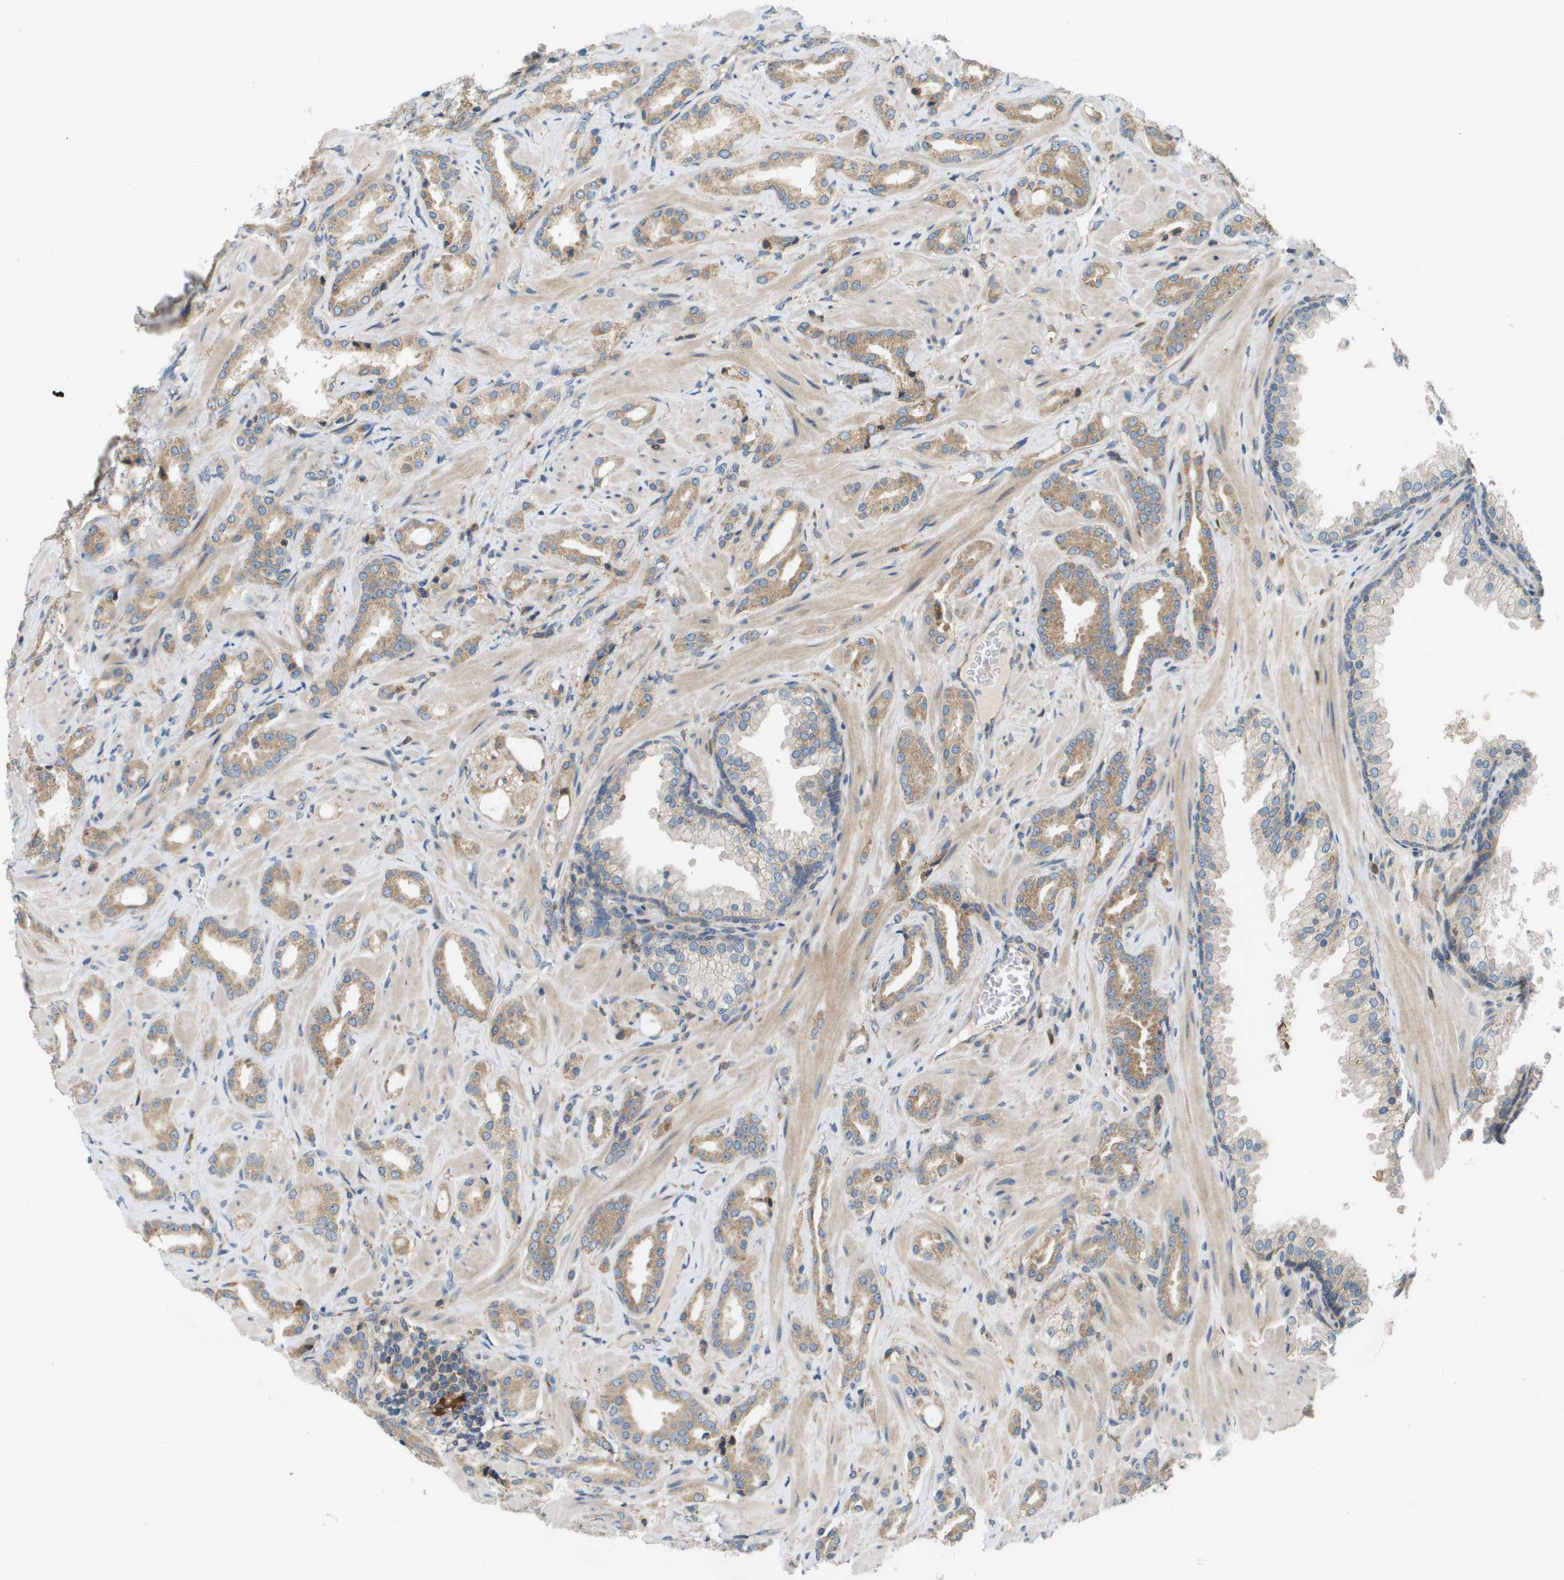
{"staining": {"intensity": "moderate", "quantity": "25%-75%", "location": "cytoplasmic/membranous"}, "tissue": "prostate cancer", "cell_type": "Tumor cells", "image_type": "cancer", "snomed": [{"axis": "morphology", "description": "Adenocarcinoma, High grade"}, {"axis": "topography", "description": "Prostate"}], "caption": "The immunohistochemical stain labels moderate cytoplasmic/membranous expression in tumor cells of high-grade adenocarcinoma (prostate) tissue.", "gene": "SAMSN1", "patient": {"sex": "male", "age": 64}}